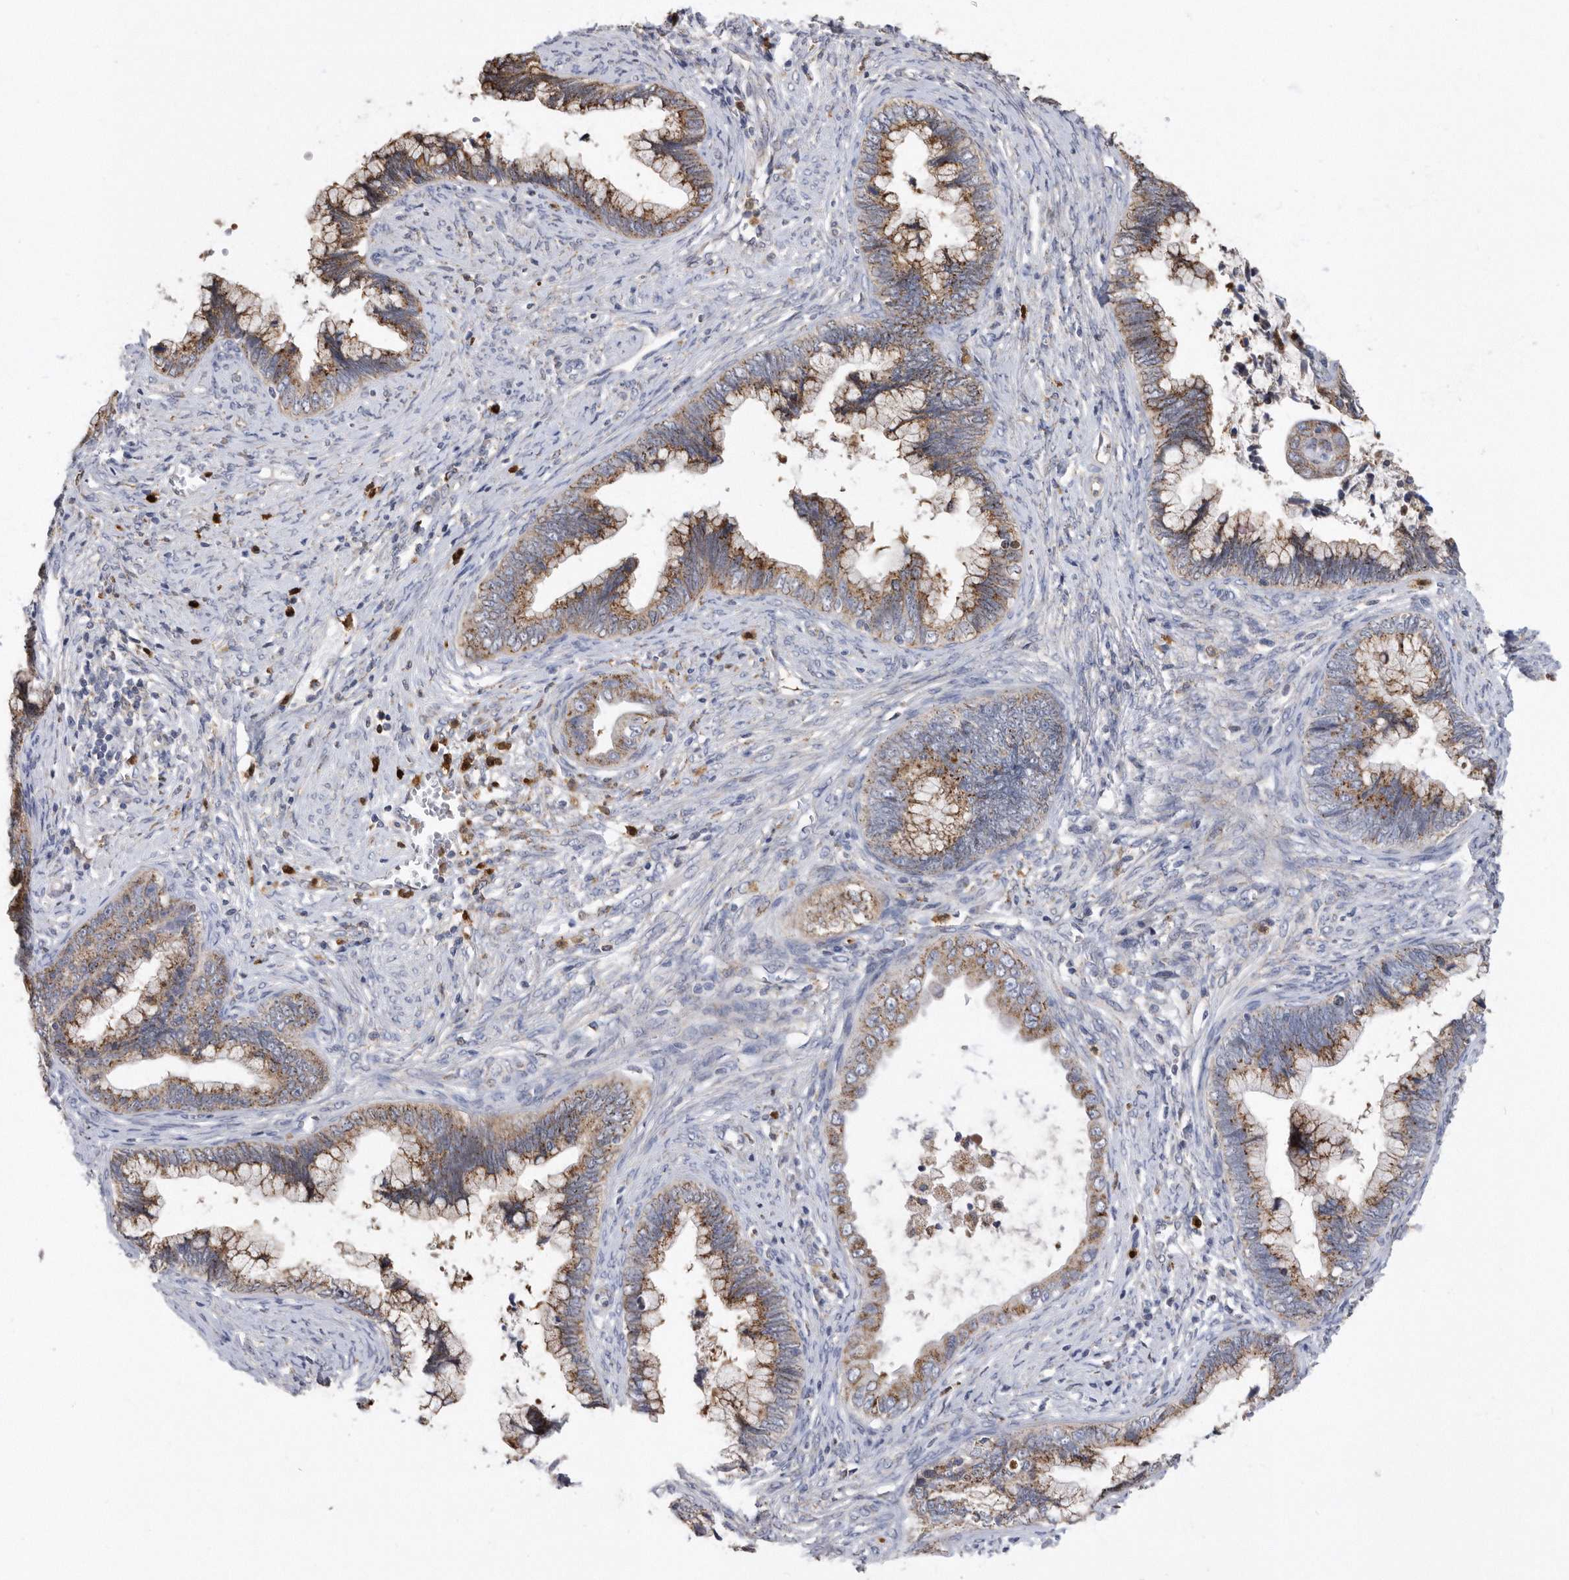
{"staining": {"intensity": "moderate", "quantity": ">75%", "location": "cytoplasmic/membranous"}, "tissue": "cervical cancer", "cell_type": "Tumor cells", "image_type": "cancer", "snomed": [{"axis": "morphology", "description": "Adenocarcinoma, NOS"}, {"axis": "topography", "description": "Cervix"}], "caption": "Cervical adenocarcinoma stained for a protein displays moderate cytoplasmic/membranous positivity in tumor cells.", "gene": "CRISPLD2", "patient": {"sex": "female", "age": 44}}